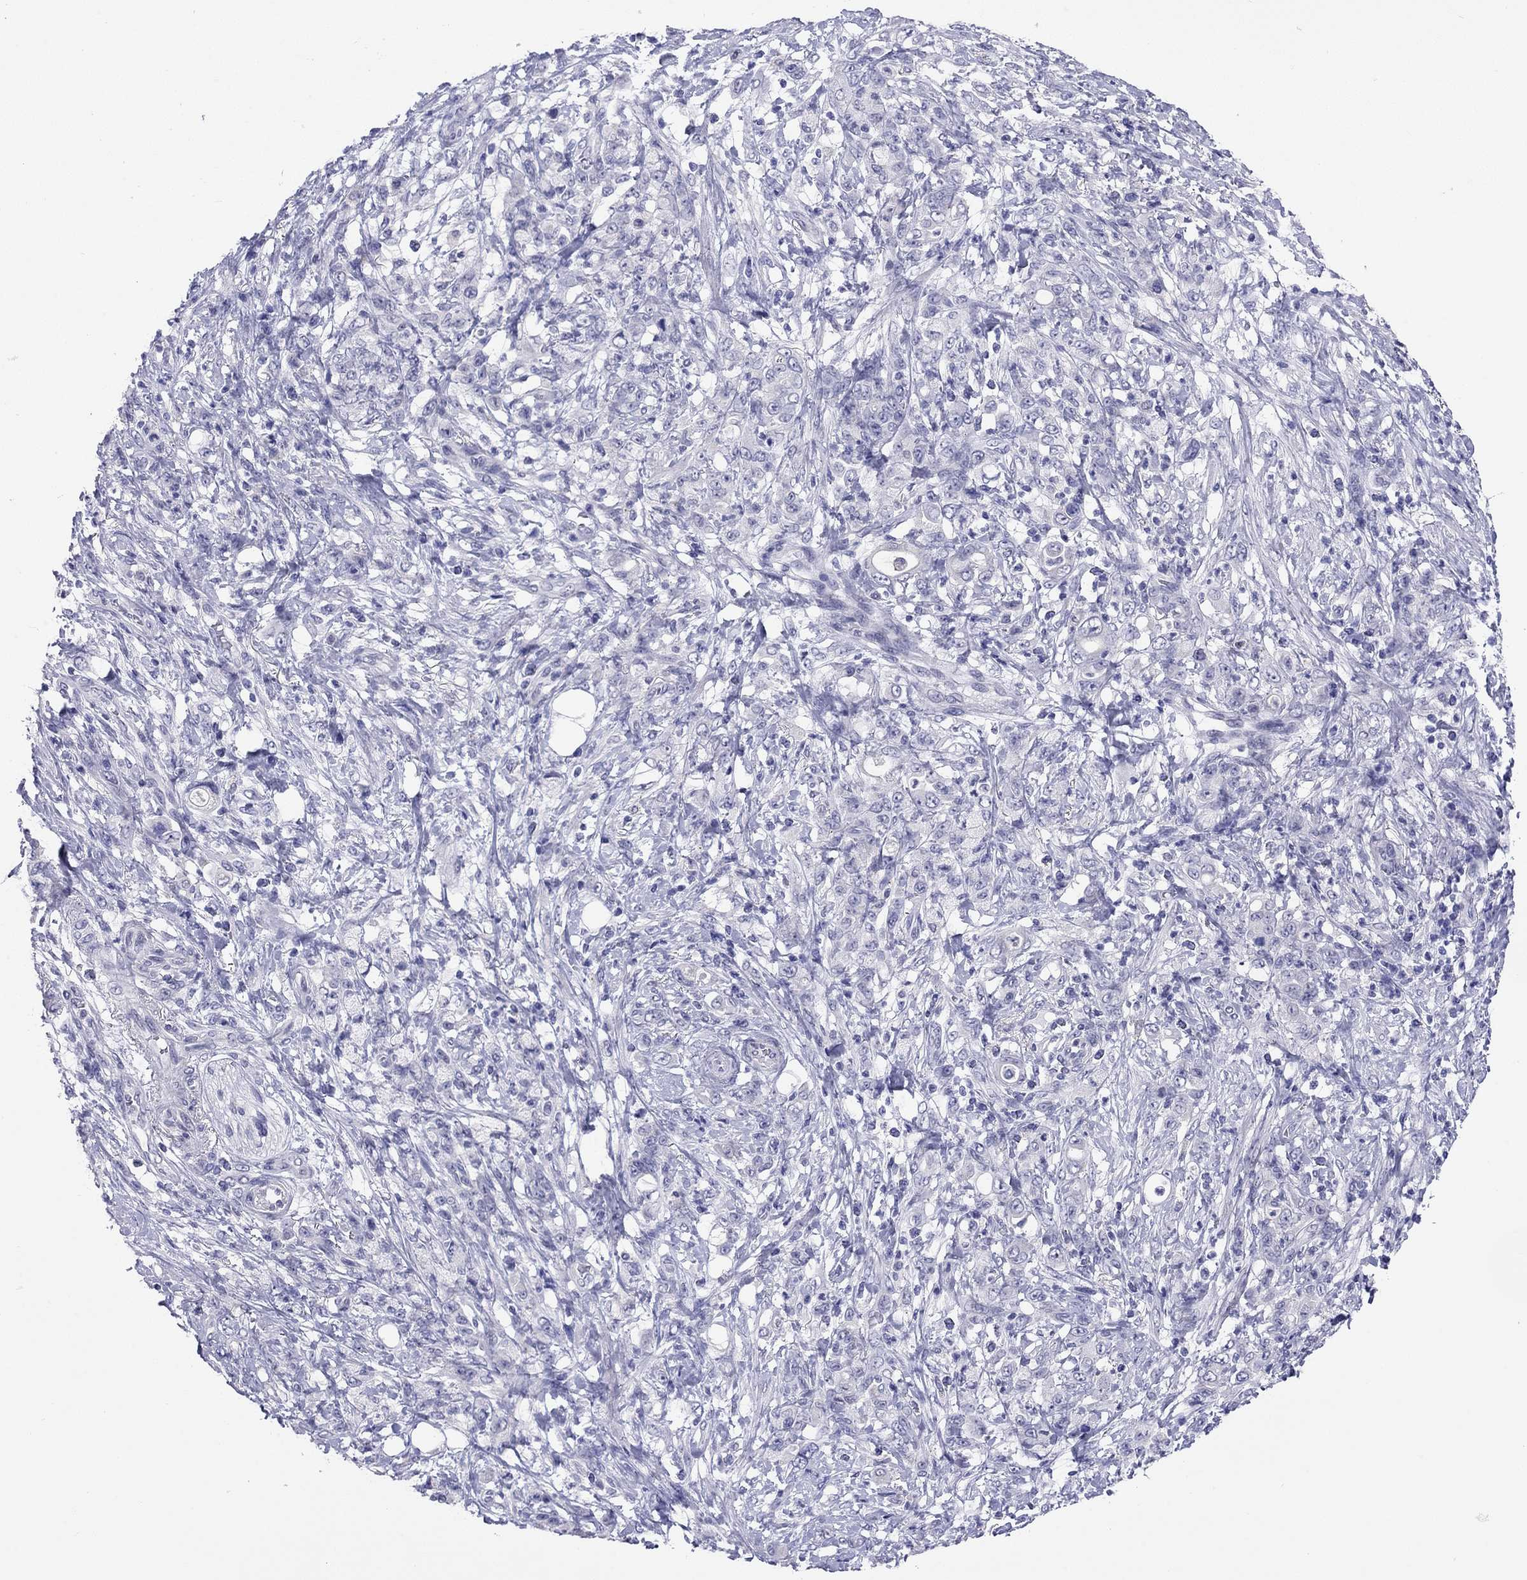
{"staining": {"intensity": "negative", "quantity": "none", "location": "none"}, "tissue": "stomach cancer", "cell_type": "Tumor cells", "image_type": "cancer", "snomed": [{"axis": "morphology", "description": "Adenocarcinoma, NOS"}, {"axis": "topography", "description": "Stomach"}], "caption": "An image of stomach cancer stained for a protein displays no brown staining in tumor cells. Nuclei are stained in blue.", "gene": "ARMC12", "patient": {"sex": "female", "age": 79}}